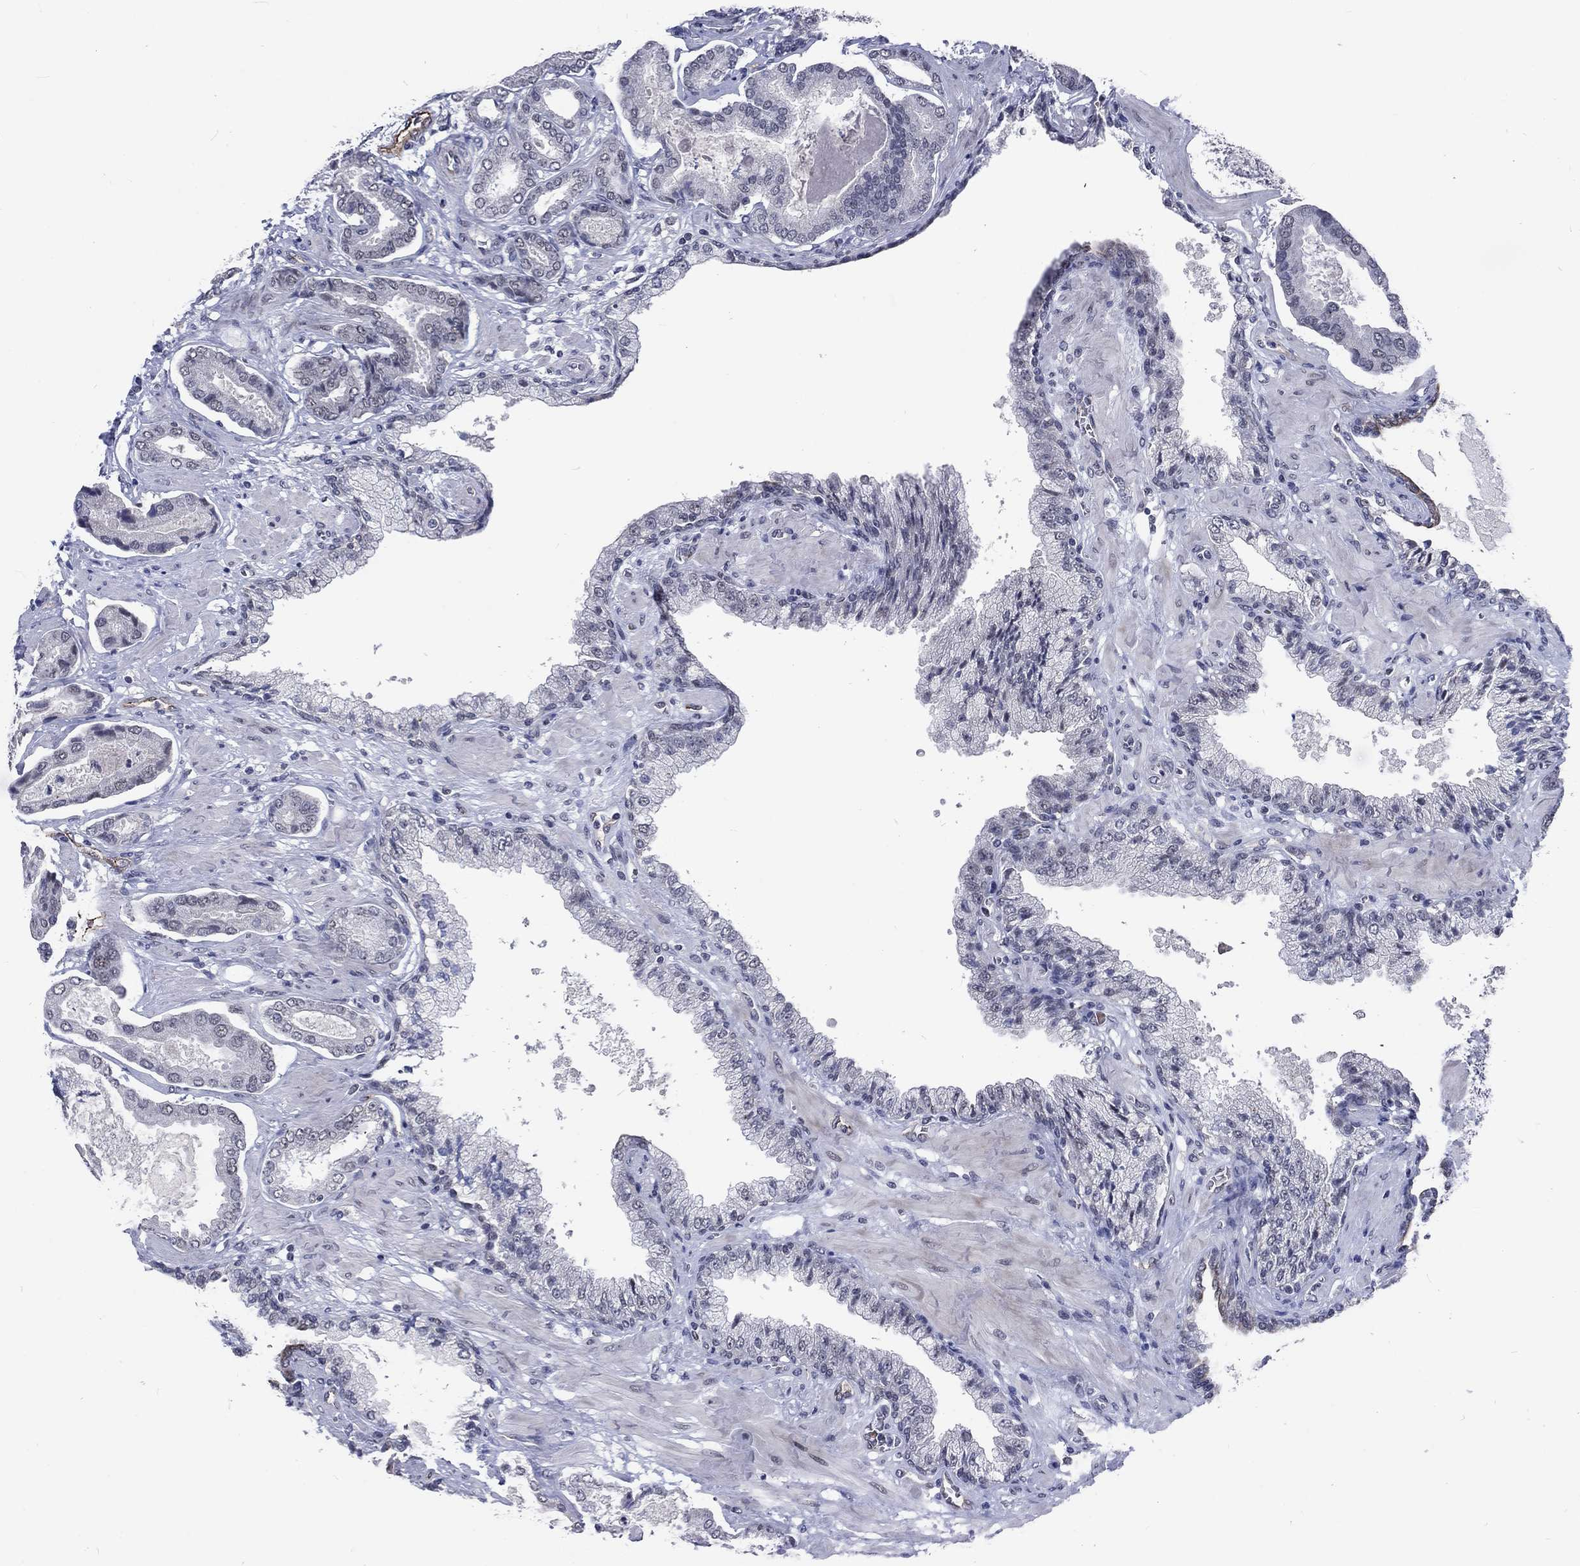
{"staining": {"intensity": "negative", "quantity": "none", "location": "none"}, "tissue": "prostate cancer", "cell_type": "Tumor cells", "image_type": "cancer", "snomed": [{"axis": "morphology", "description": "Adenocarcinoma, NOS"}, {"axis": "topography", "description": "Prostate"}], "caption": "Tumor cells show no significant protein positivity in prostate adenocarcinoma.", "gene": "ZBED1", "patient": {"sex": "male", "age": 64}}